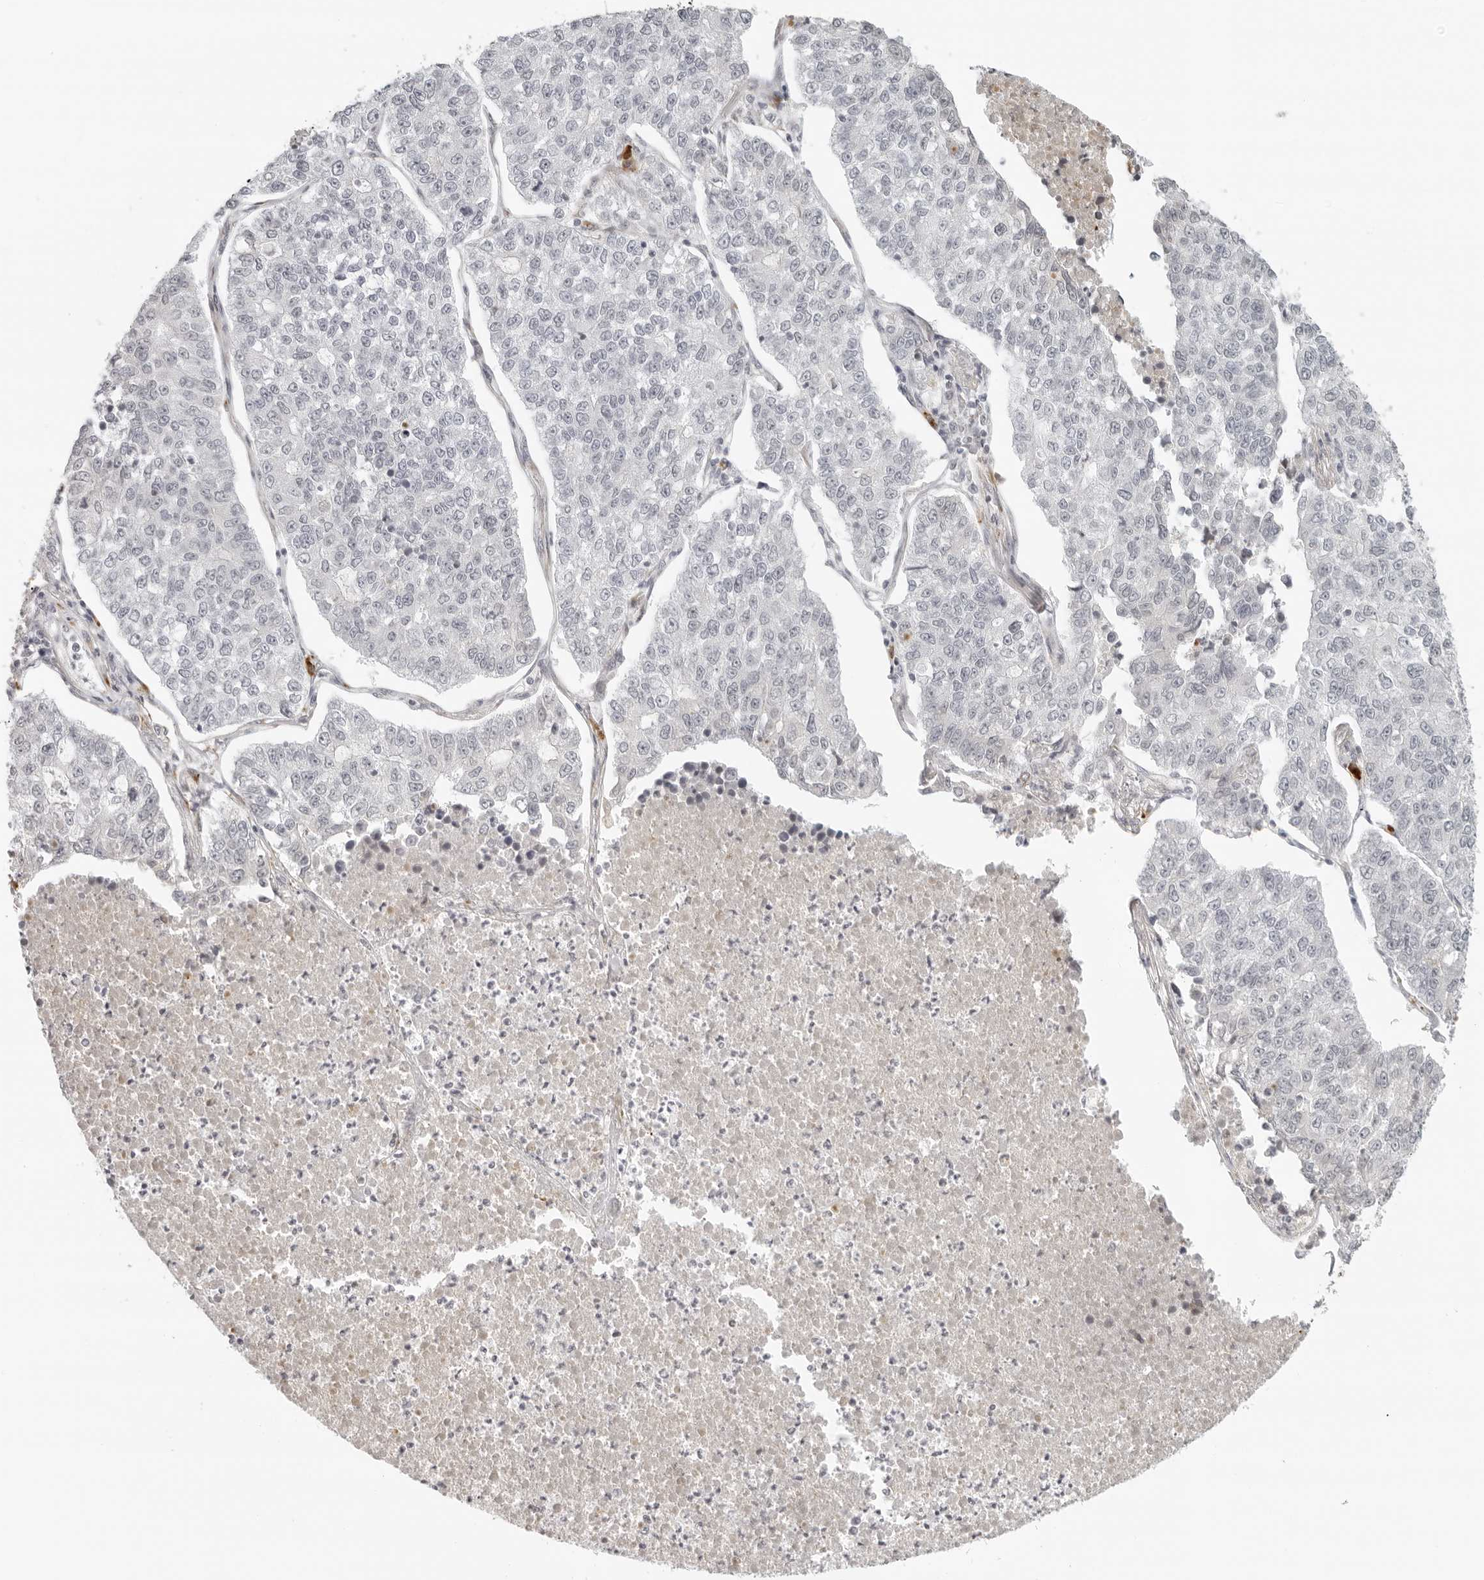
{"staining": {"intensity": "negative", "quantity": "none", "location": "none"}, "tissue": "lung cancer", "cell_type": "Tumor cells", "image_type": "cancer", "snomed": [{"axis": "morphology", "description": "Adenocarcinoma, NOS"}, {"axis": "topography", "description": "Lung"}], "caption": "A micrograph of human adenocarcinoma (lung) is negative for staining in tumor cells. (DAB (3,3'-diaminobenzidine) immunohistochemistry with hematoxylin counter stain).", "gene": "ZNF678", "patient": {"sex": "male", "age": 49}}